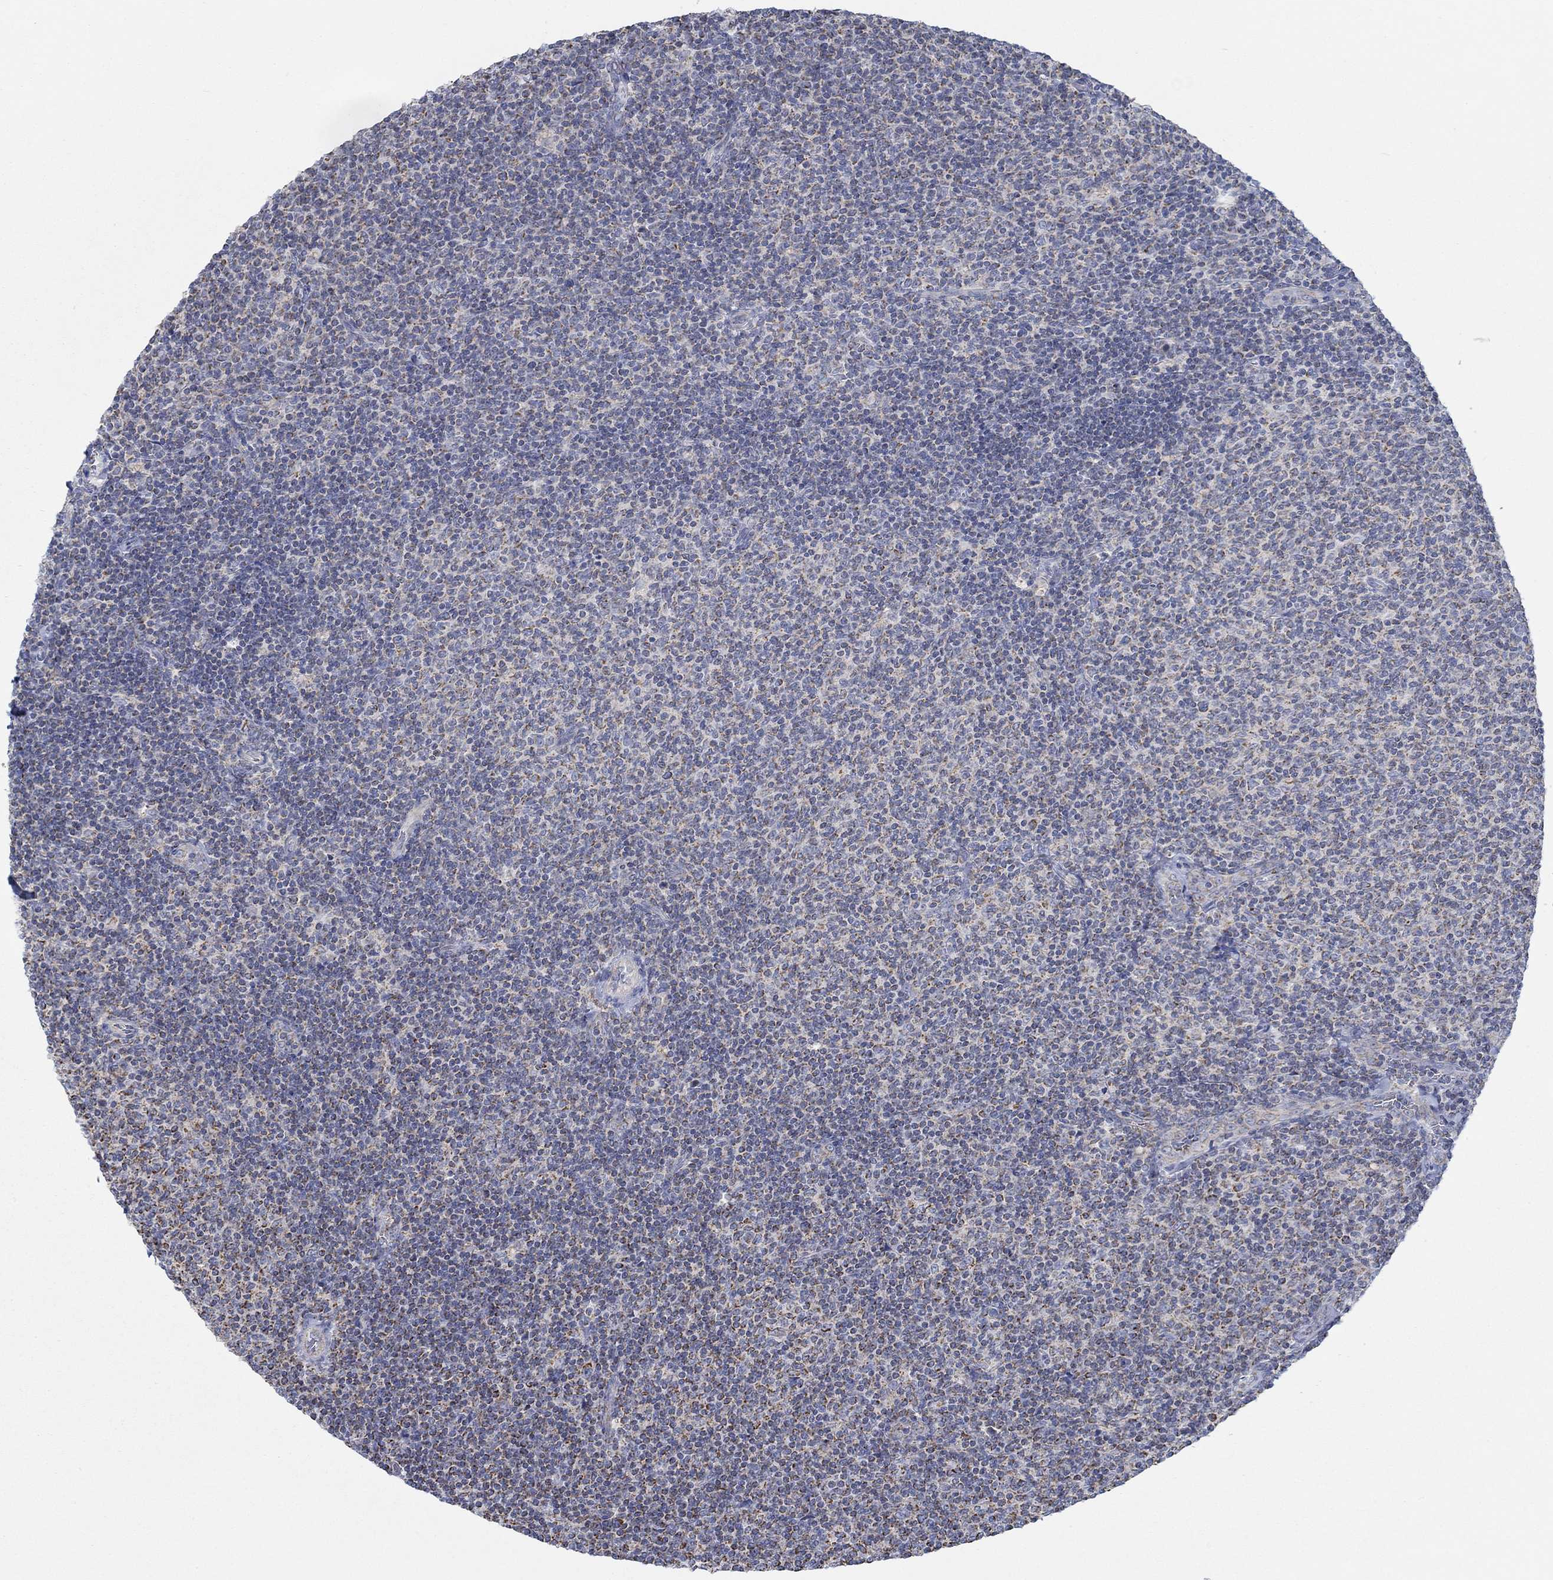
{"staining": {"intensity": "strong", "quantity": "<25%", "location": "cytoplasmic/membranous"}, "tissue": "lymphoma", "cell_type": "Tumor cells", "image_type": "cancer", "snomed": [{"axis": "morphology", "description": "Malignant lymphoma, non-Hodgkin's type, Low grade"}, {"axis": "topography", "description": "Lymph node"}], "caption": "Tumor cells display medium levels of strong cytoplasmic/membranous staining in about <25% of cells in low-grade malignant lymphoma, non-Hodgkin's type.", "gene": "GLOD5", "patient": {"sex": "male", "age": 52}}